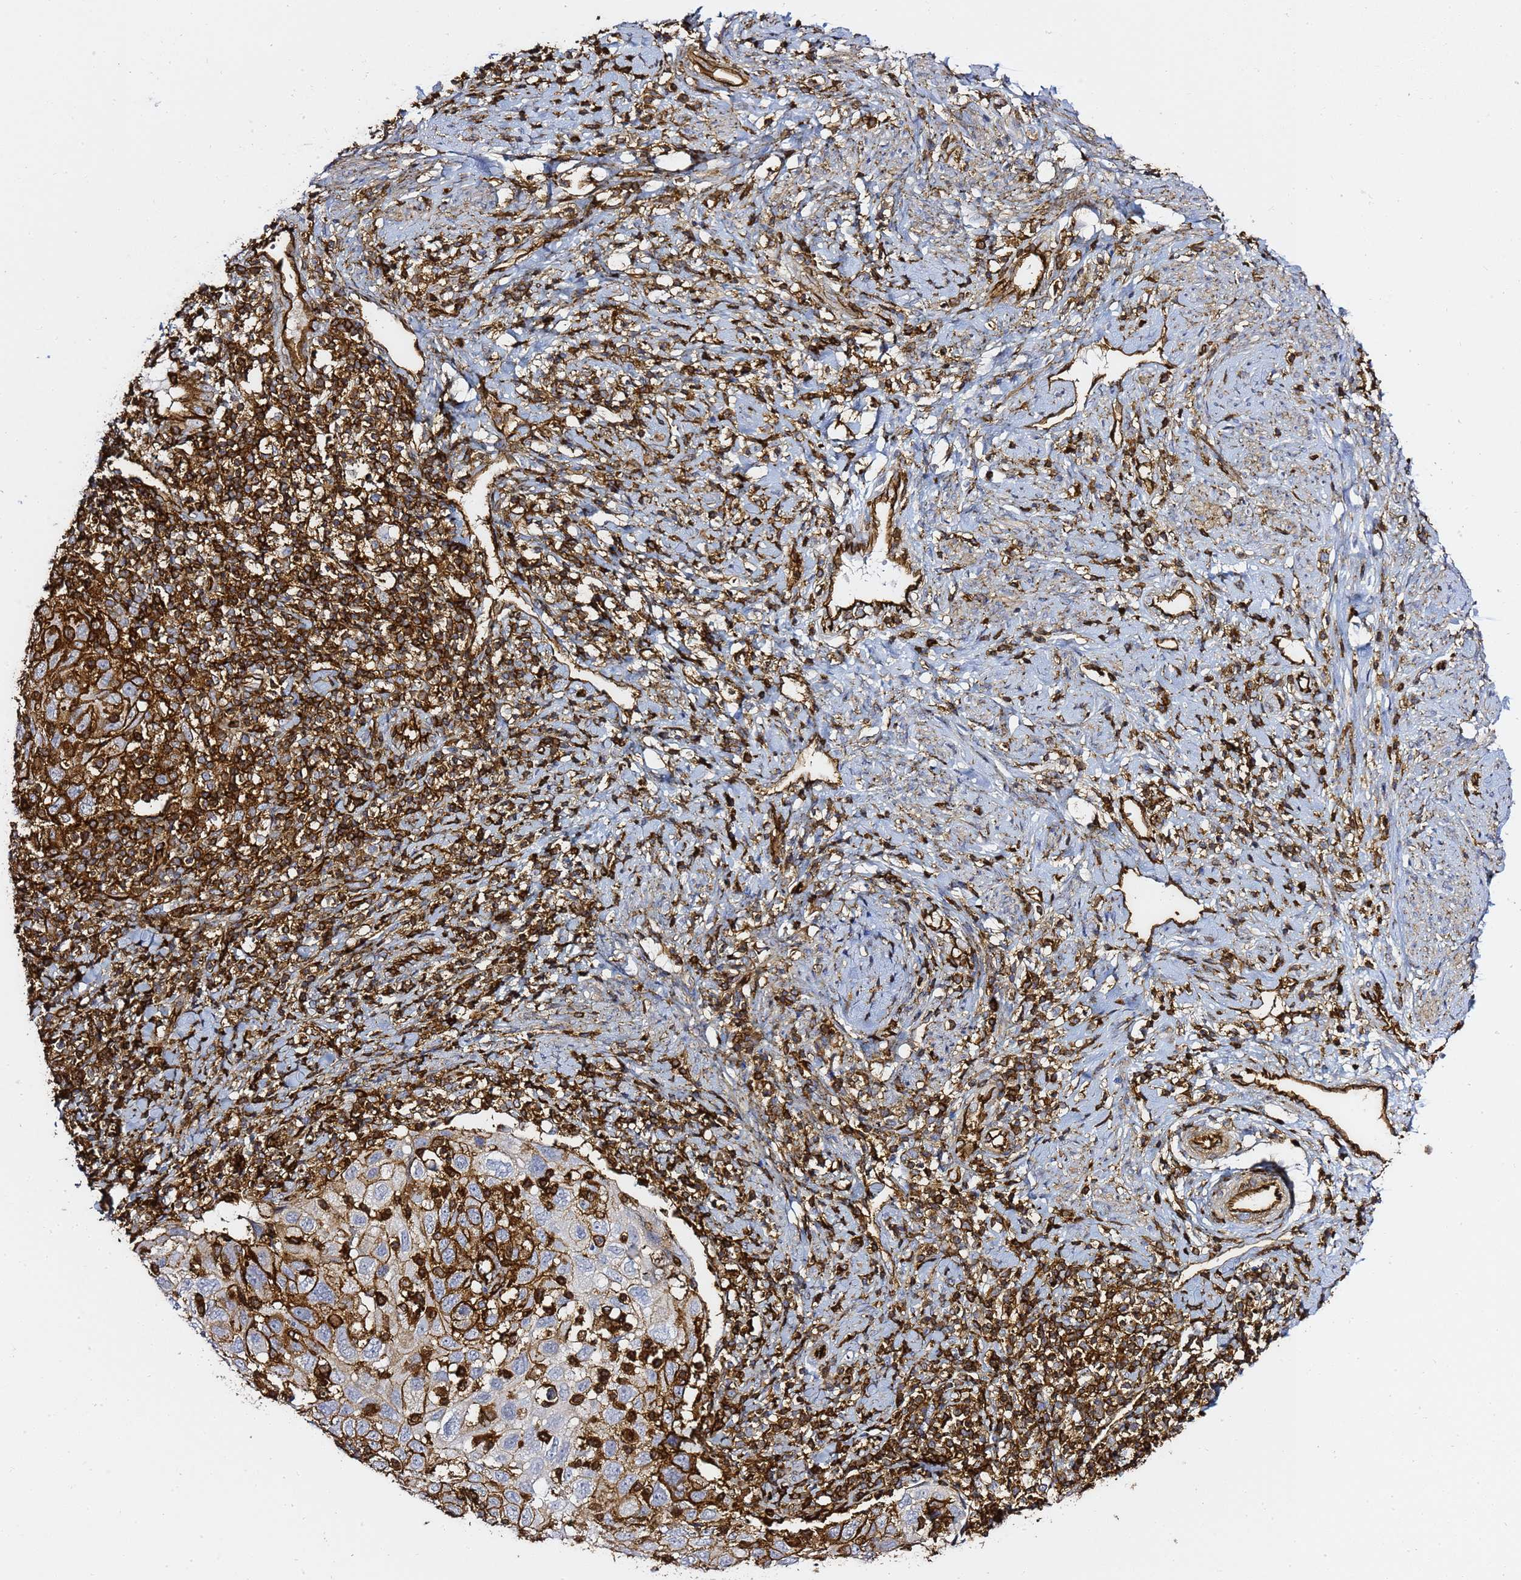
{"staining": {"intensity": "moderate", "quantity": "<25%", "location": "cytoplasmic/membranous"}, "tissue": "cervical cancer", "cell_type": "Tumor cells", "image_type": "cancer", "snomed": [{"axis": "morphology", "description": "Squamous cell carcinoma, NOS"}, {"axis": "topography", "description": "Cervix"}], "caption": "Immunohistochemical staining of human squamous cell carcinoma (cervical) displays low levels of moderate cytoplasmic/membranous staining in approximately <25% of tumor cells.", "gene": "ZBTB8OS", "patient": {"sex": "female", "age": 70}}